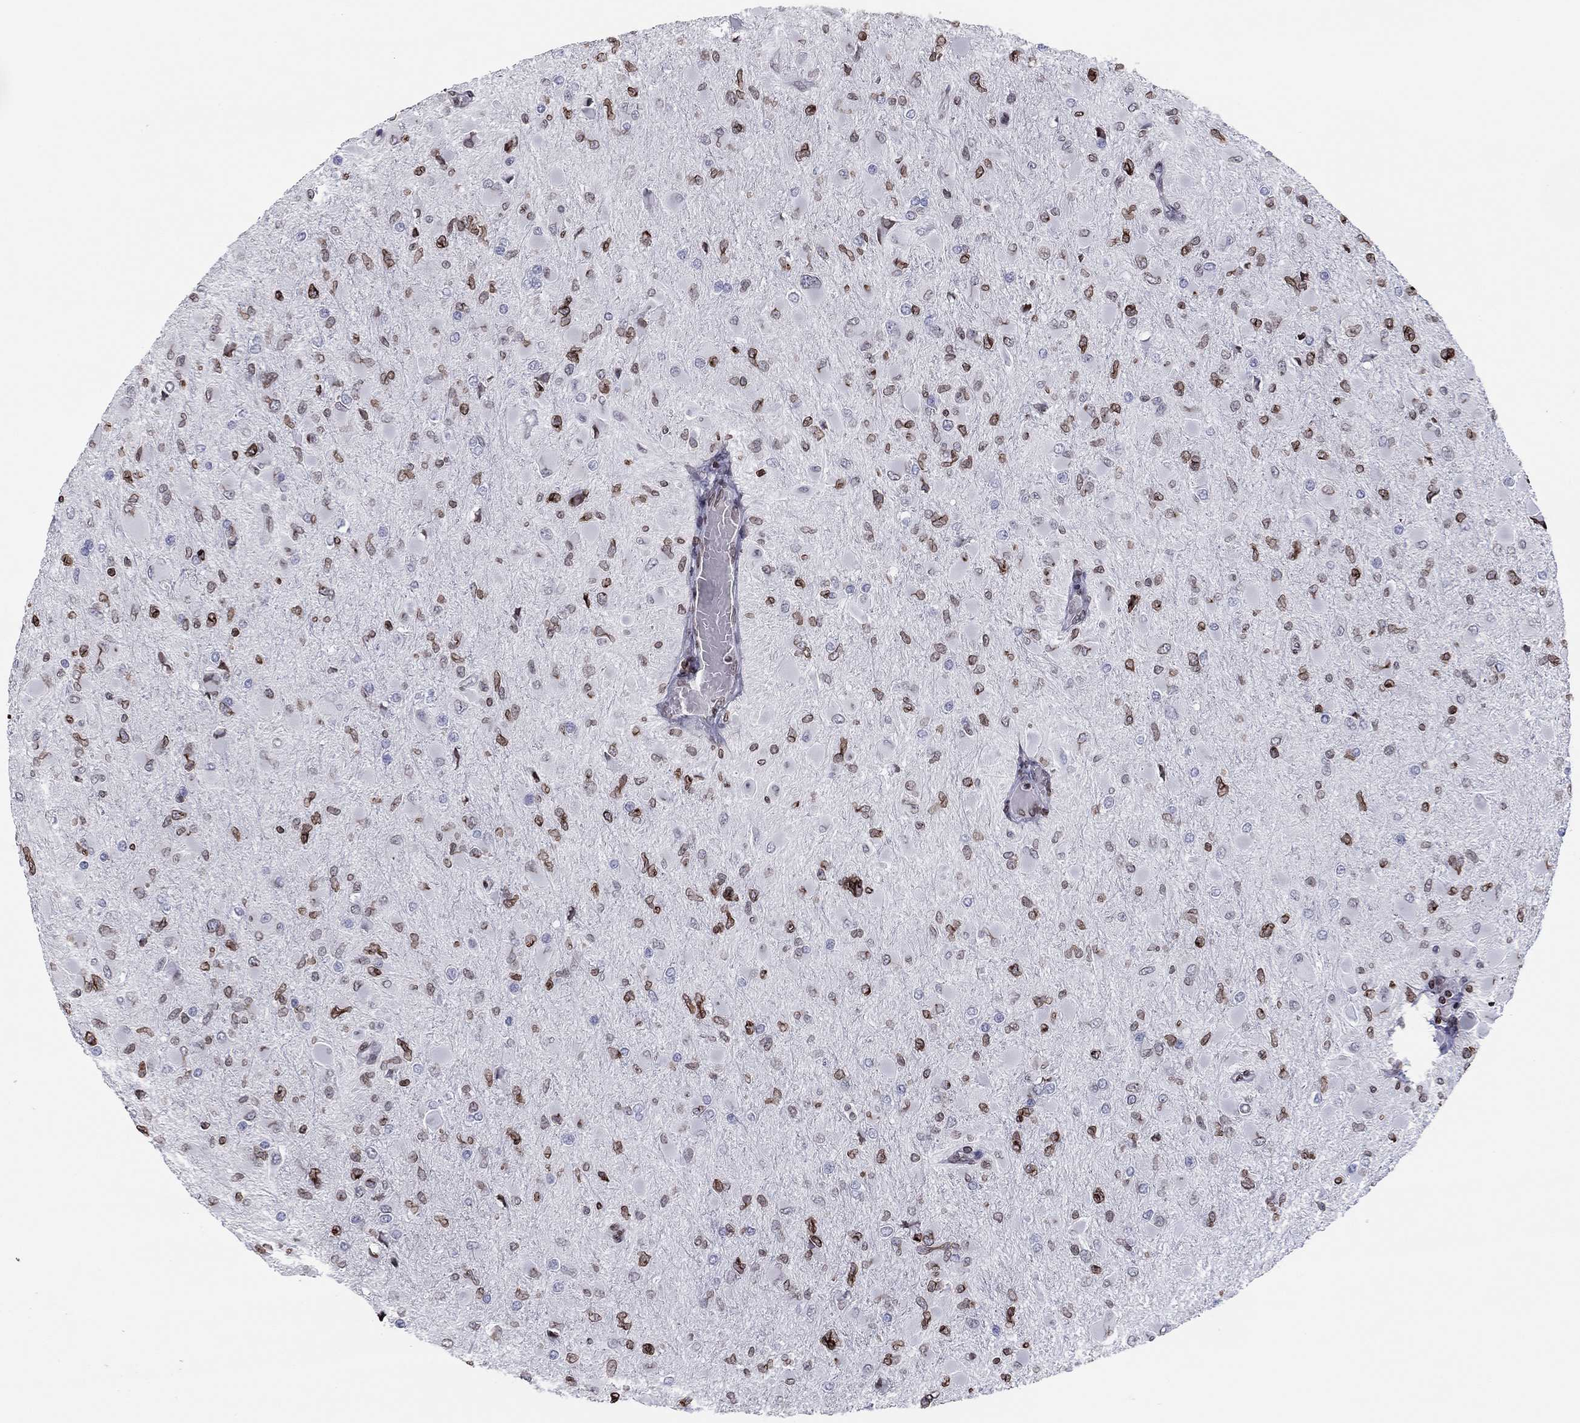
{"staining": {"intensity": "moderate", "quantity": "25%-75%", "location": "cytoplasmic/membranous,nuclear"}, "tissue": "glioma", "cell_type": "Tumor cells", "image_type": "cancer", "snomed": [{"axis": "morphology", "description": "Glioma, malignant, High grade"}, {"axis": "topography", "description": "Cerebral cortex"}], "caption": "Immunohistochemistry (IHC) image of neoplastic tissue: glioma stained using IHC shows medium levels of moderate protein expression localized specifically in the cytoplasmic/membranous and nuclear of tumor cells, appearing as a cytoplasmic/membranous and nuclear brown color.", "gene": "ESPL1", "patient": {"sex": "female", "age": 36}}